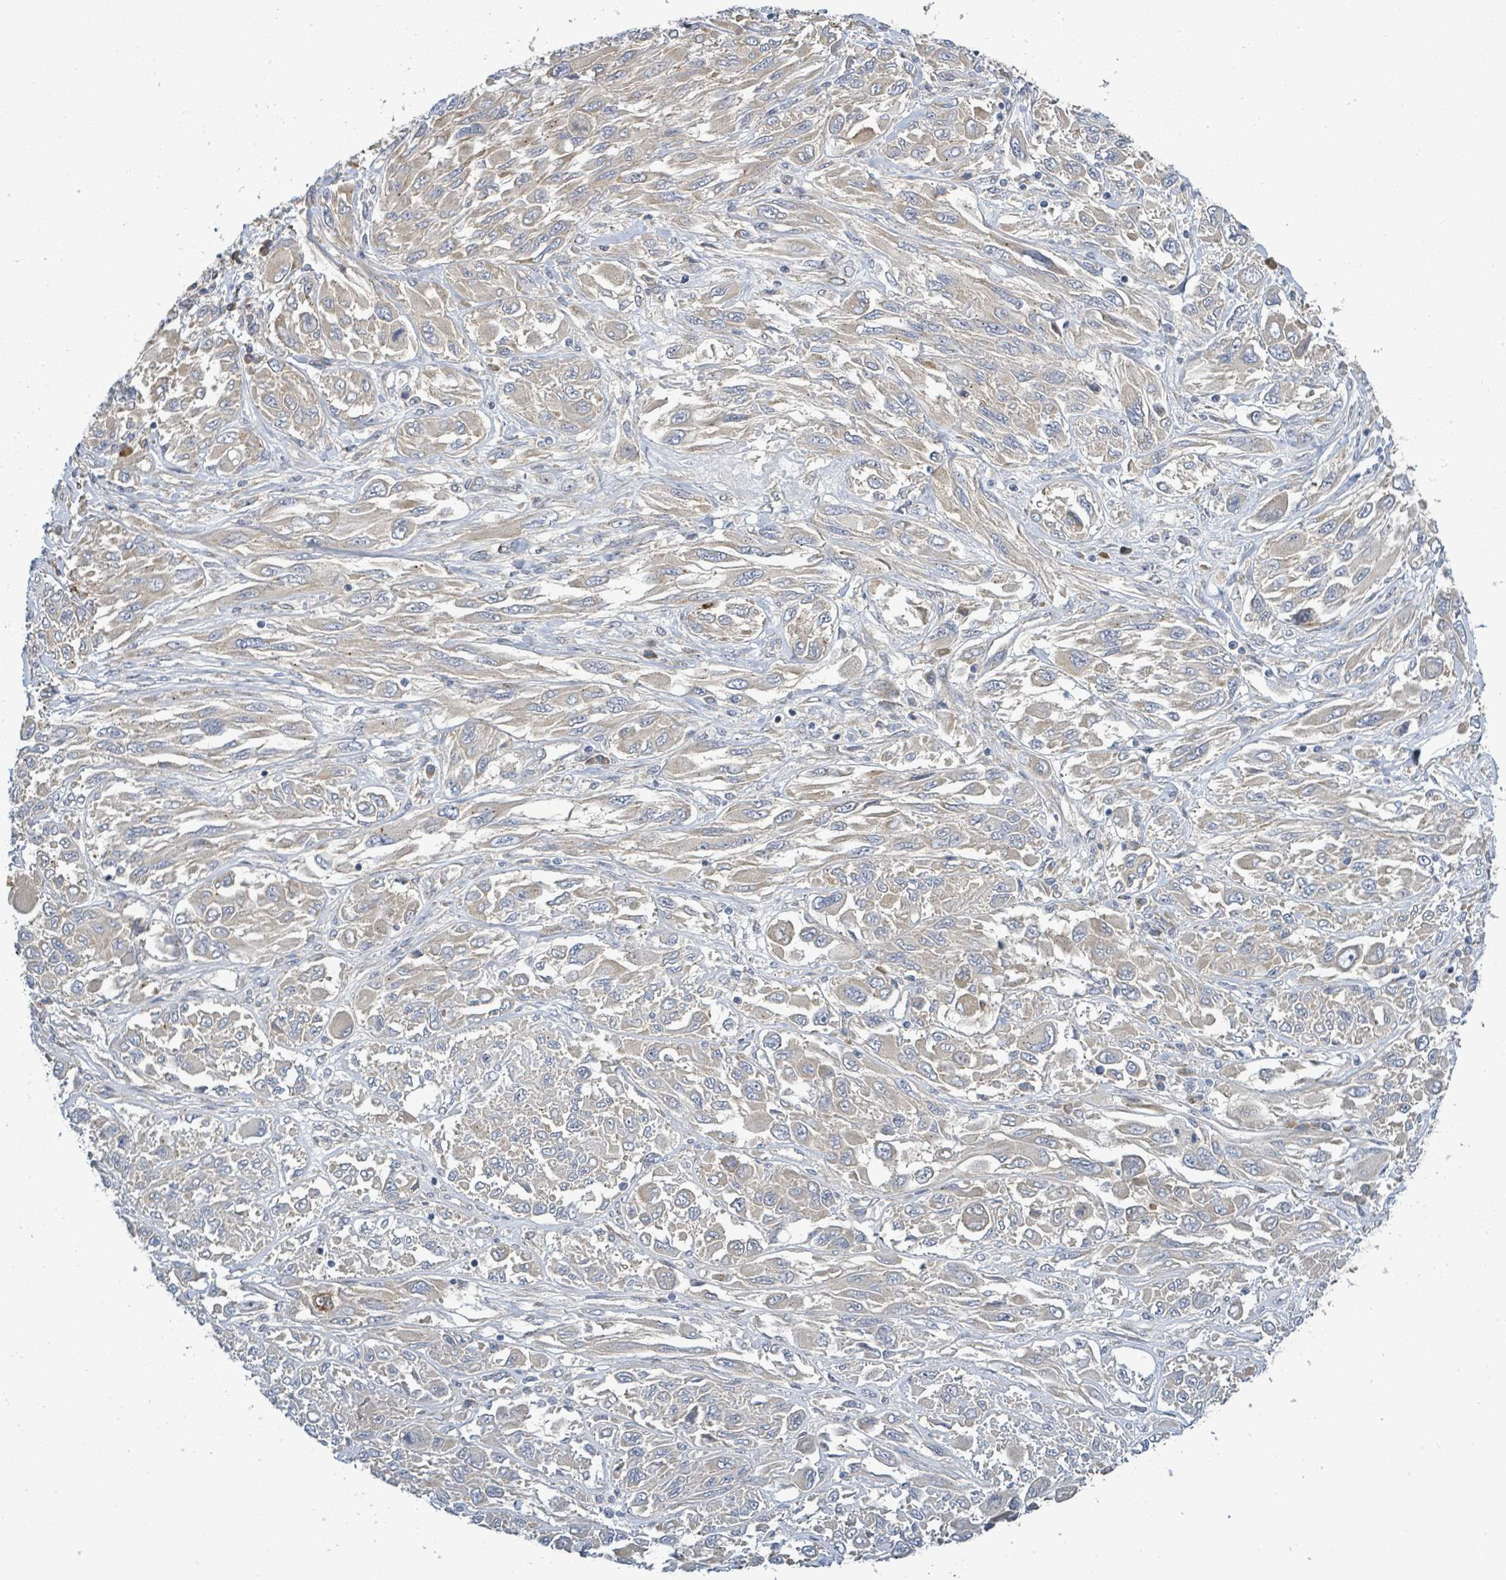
{"staining": {"intensity": "weak", "quantity": "25%-75%", "location": "cytoplasmic/membranous"}, "tissue": "melanoma", "cell_type": "Tumor cells", "image_type": "cancer", "snomed": [{"axis": "morphology", "description": "Malignant melanoma, NOS"}, {"axis": "topography", "description": "Skin"}], "caption": "A photomicrograph of human melanoma stained for a protein reveals weak cytoplasmic/membranous brown staining in tumor cells.", "gene": "CFAP210", "patient": {"sex": "female", "age": 91}}